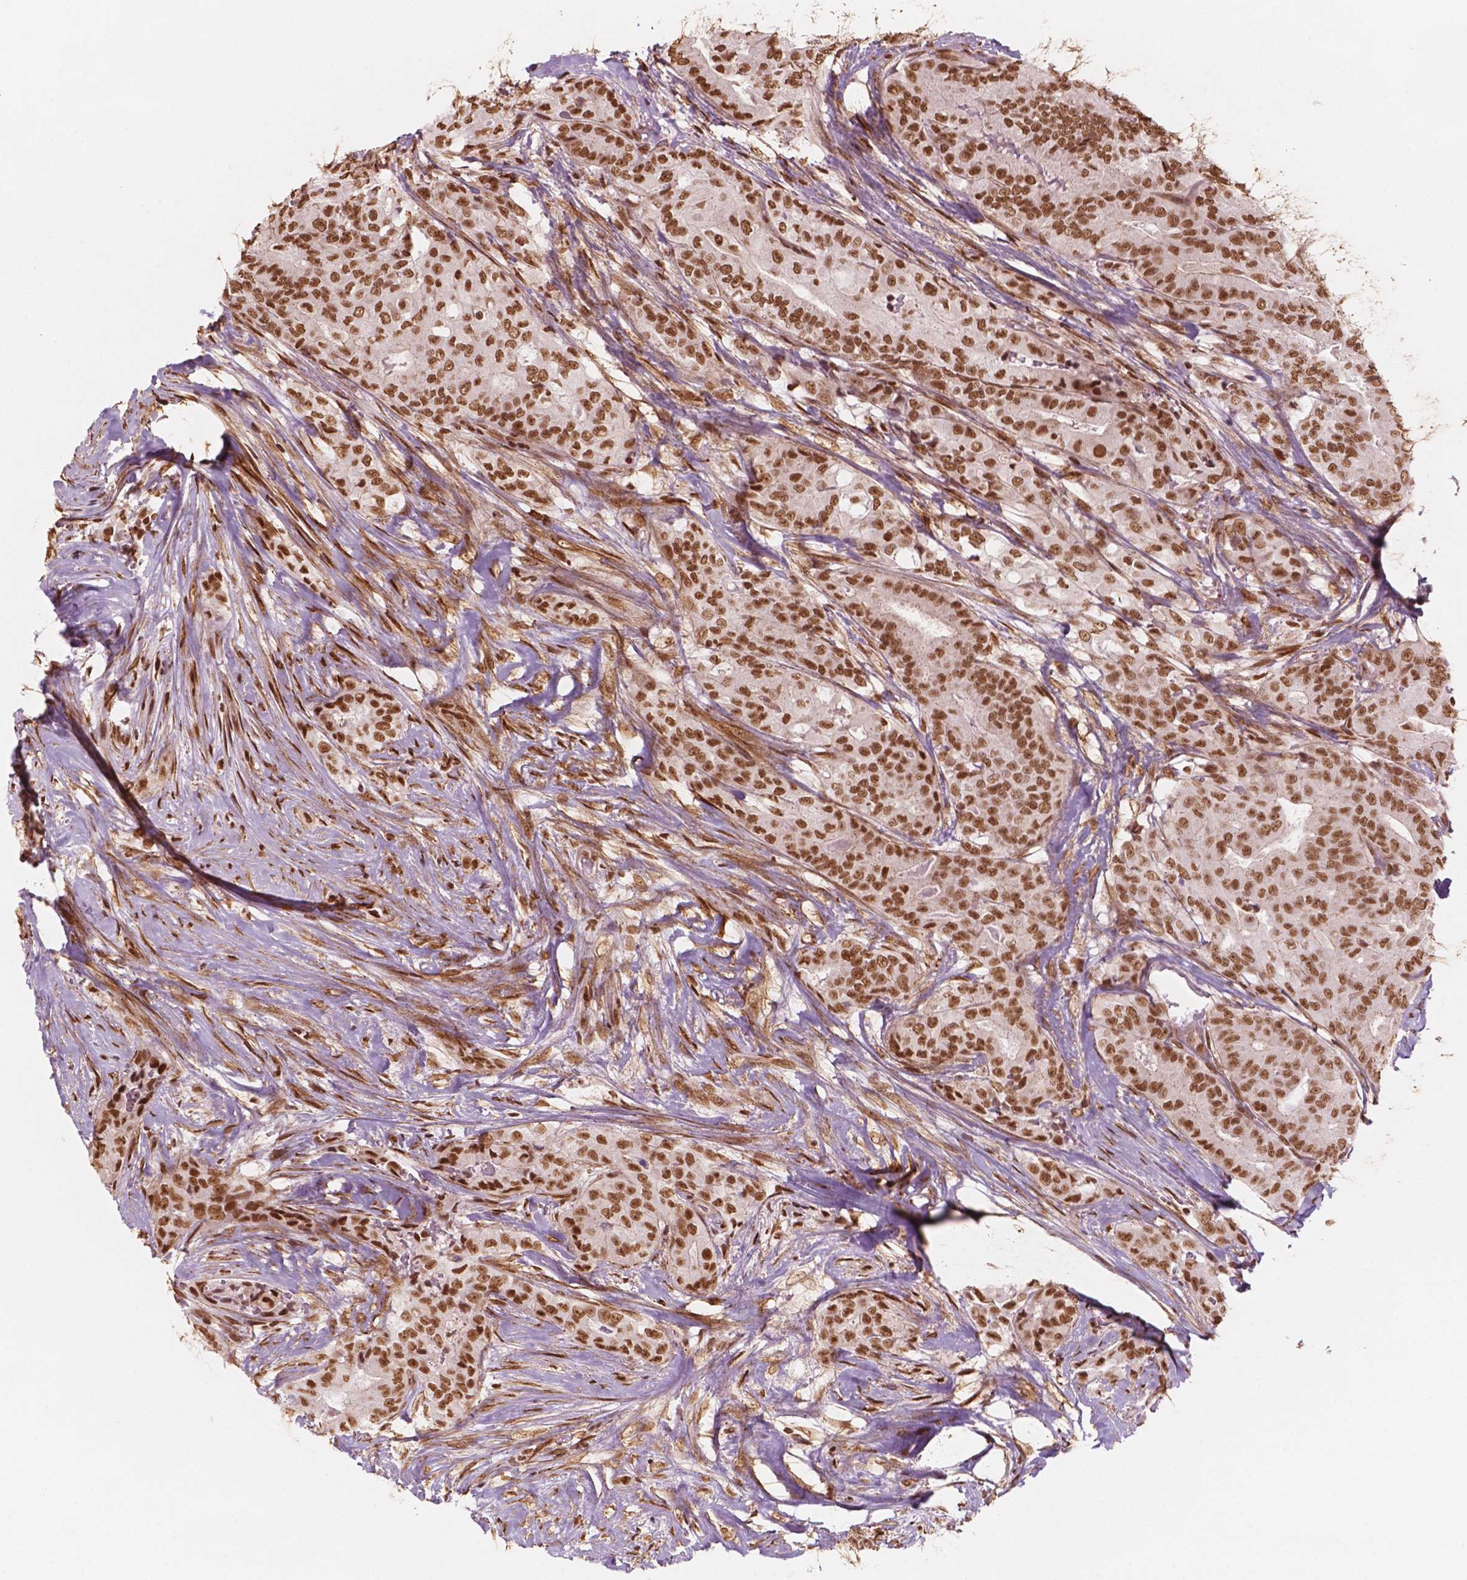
{"staining": {"intensity": "moderate", "quantity": ">75%", "location": "nuclear"}, "tissue": "thyroid cancer", "cell_type": "Tumor cells", "image_type": "cancer", "snomed": [{"axis": "morphology", "description": "Papillary adenocarcinoma, NOS"}, {"axis": "topography", "description": "Thyroid gland"}], "caption": "IHC (DAB) staining of human papillary adenocarcinoma (thyroid) demonstrates moderate nuclear protein staining in approximately >75% of tumor cells.", "gene": "GTF3C5", "patient": {"sex": "male", "age": 61}}